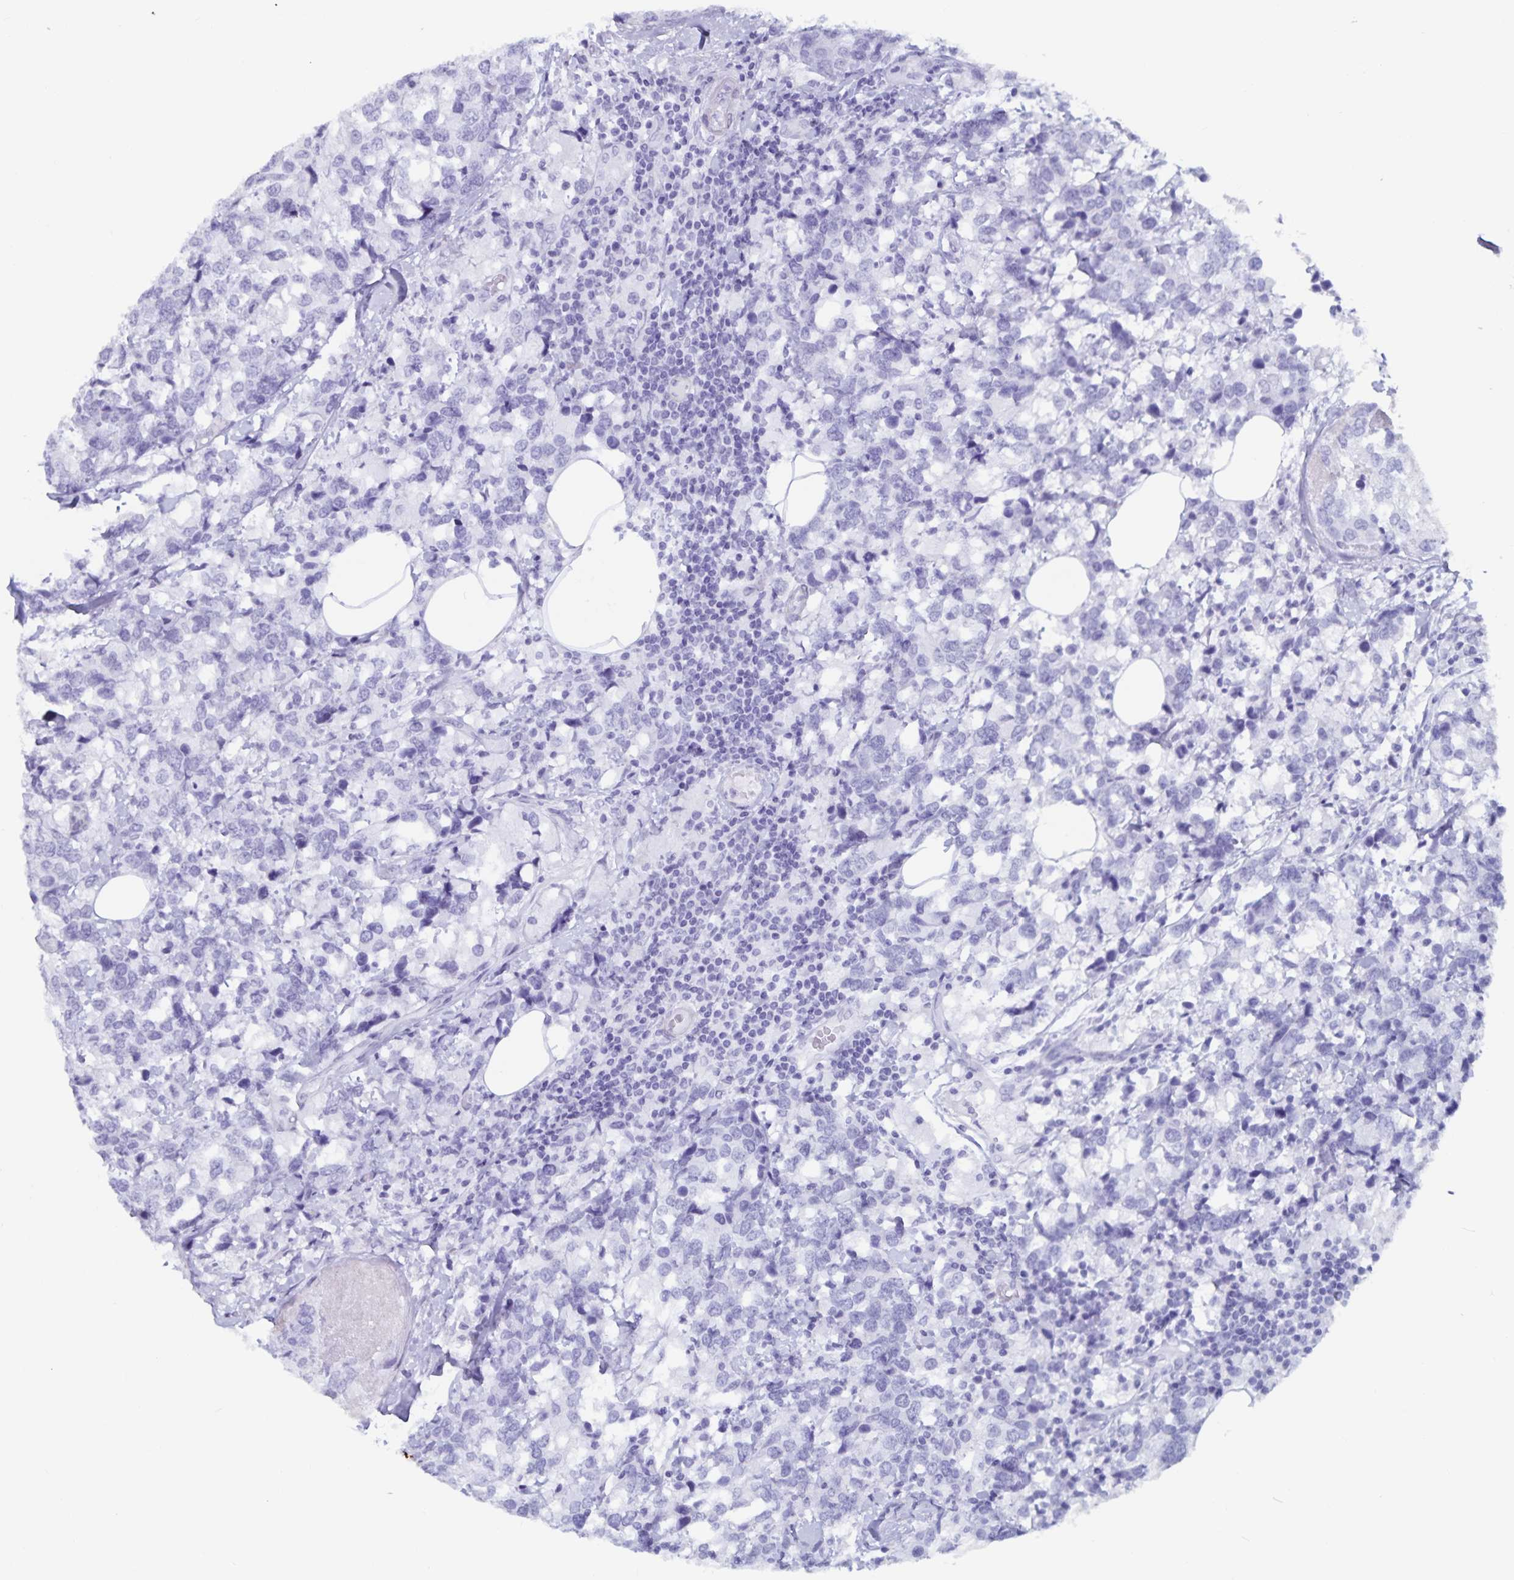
{"staining": {"intensity": "negative", "quantity": "none", "location": "none"}, "tissue": "breast cancer", "cell_type": "Tumor cells", "image_type": "cancer", "snomed": [{"axis": "morphology", "description": "Lobular carcinoma"}, {"axis": "topography", "description": "Breast"}], "caption": "IHC of breast lobular carcinoma exhibits no positivity in tumor cells.", "gene": "GPR137", "patient": {"sex": "female", "age": 59}}